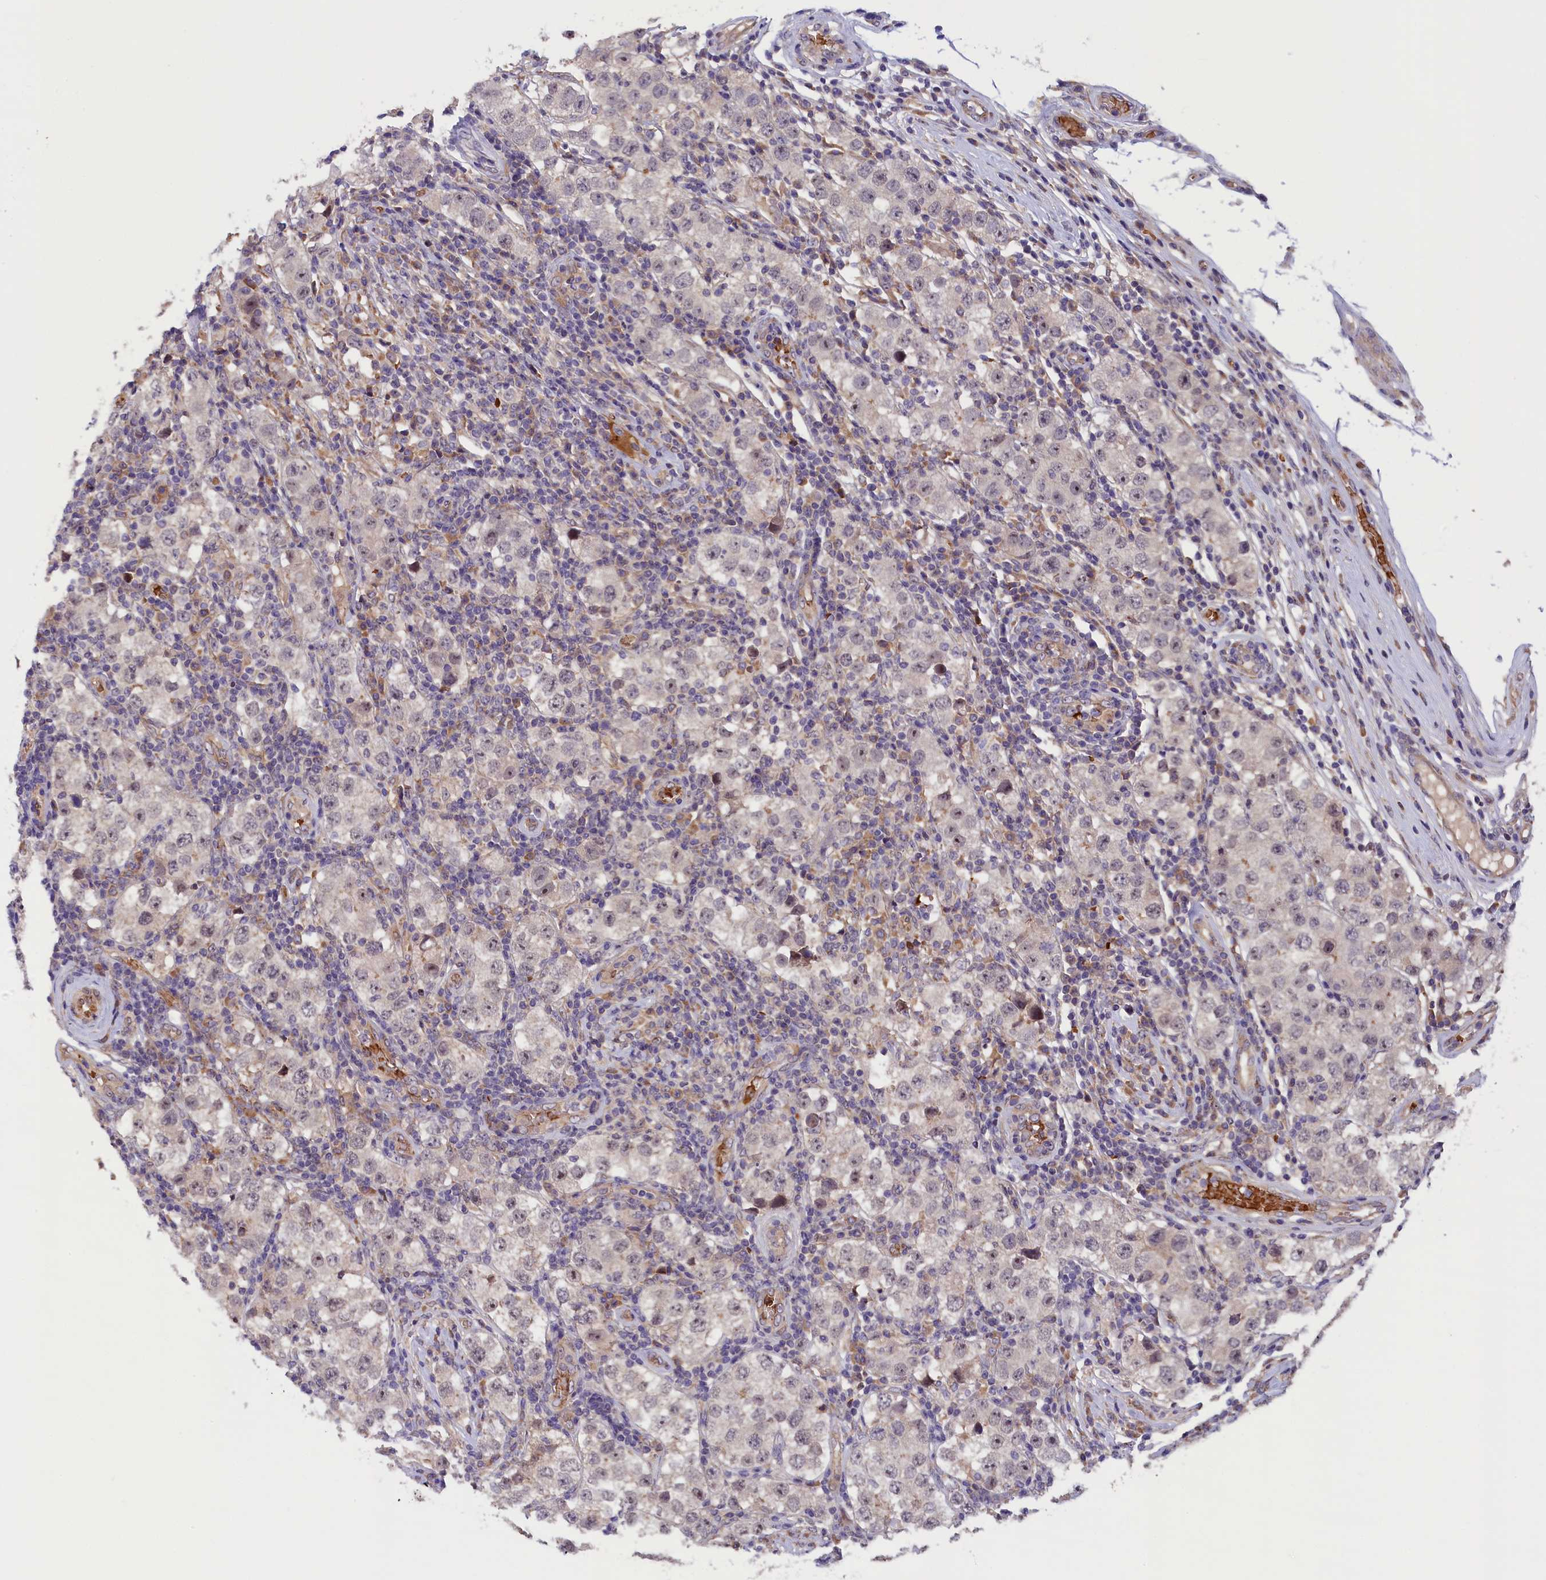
{"staining": {"intensity": "negative", "quantity": "none", "location": "none"}, "tissue": "testis cancer", "cell_type": "Tumor cells", "image_type": "cancer", "snomed": [{"axis": "morphology", "description": "Seminoma, NOS"}, {"axis": "topography", "description": "Testis"}], "caption": "A histopathology image of testis seminoma stained for a protein shows no brown staining in tumor cells. Nuclei are stained in blue.", "gene": "CCDC9B", "patient": {"sex": "male", "age": 34}}